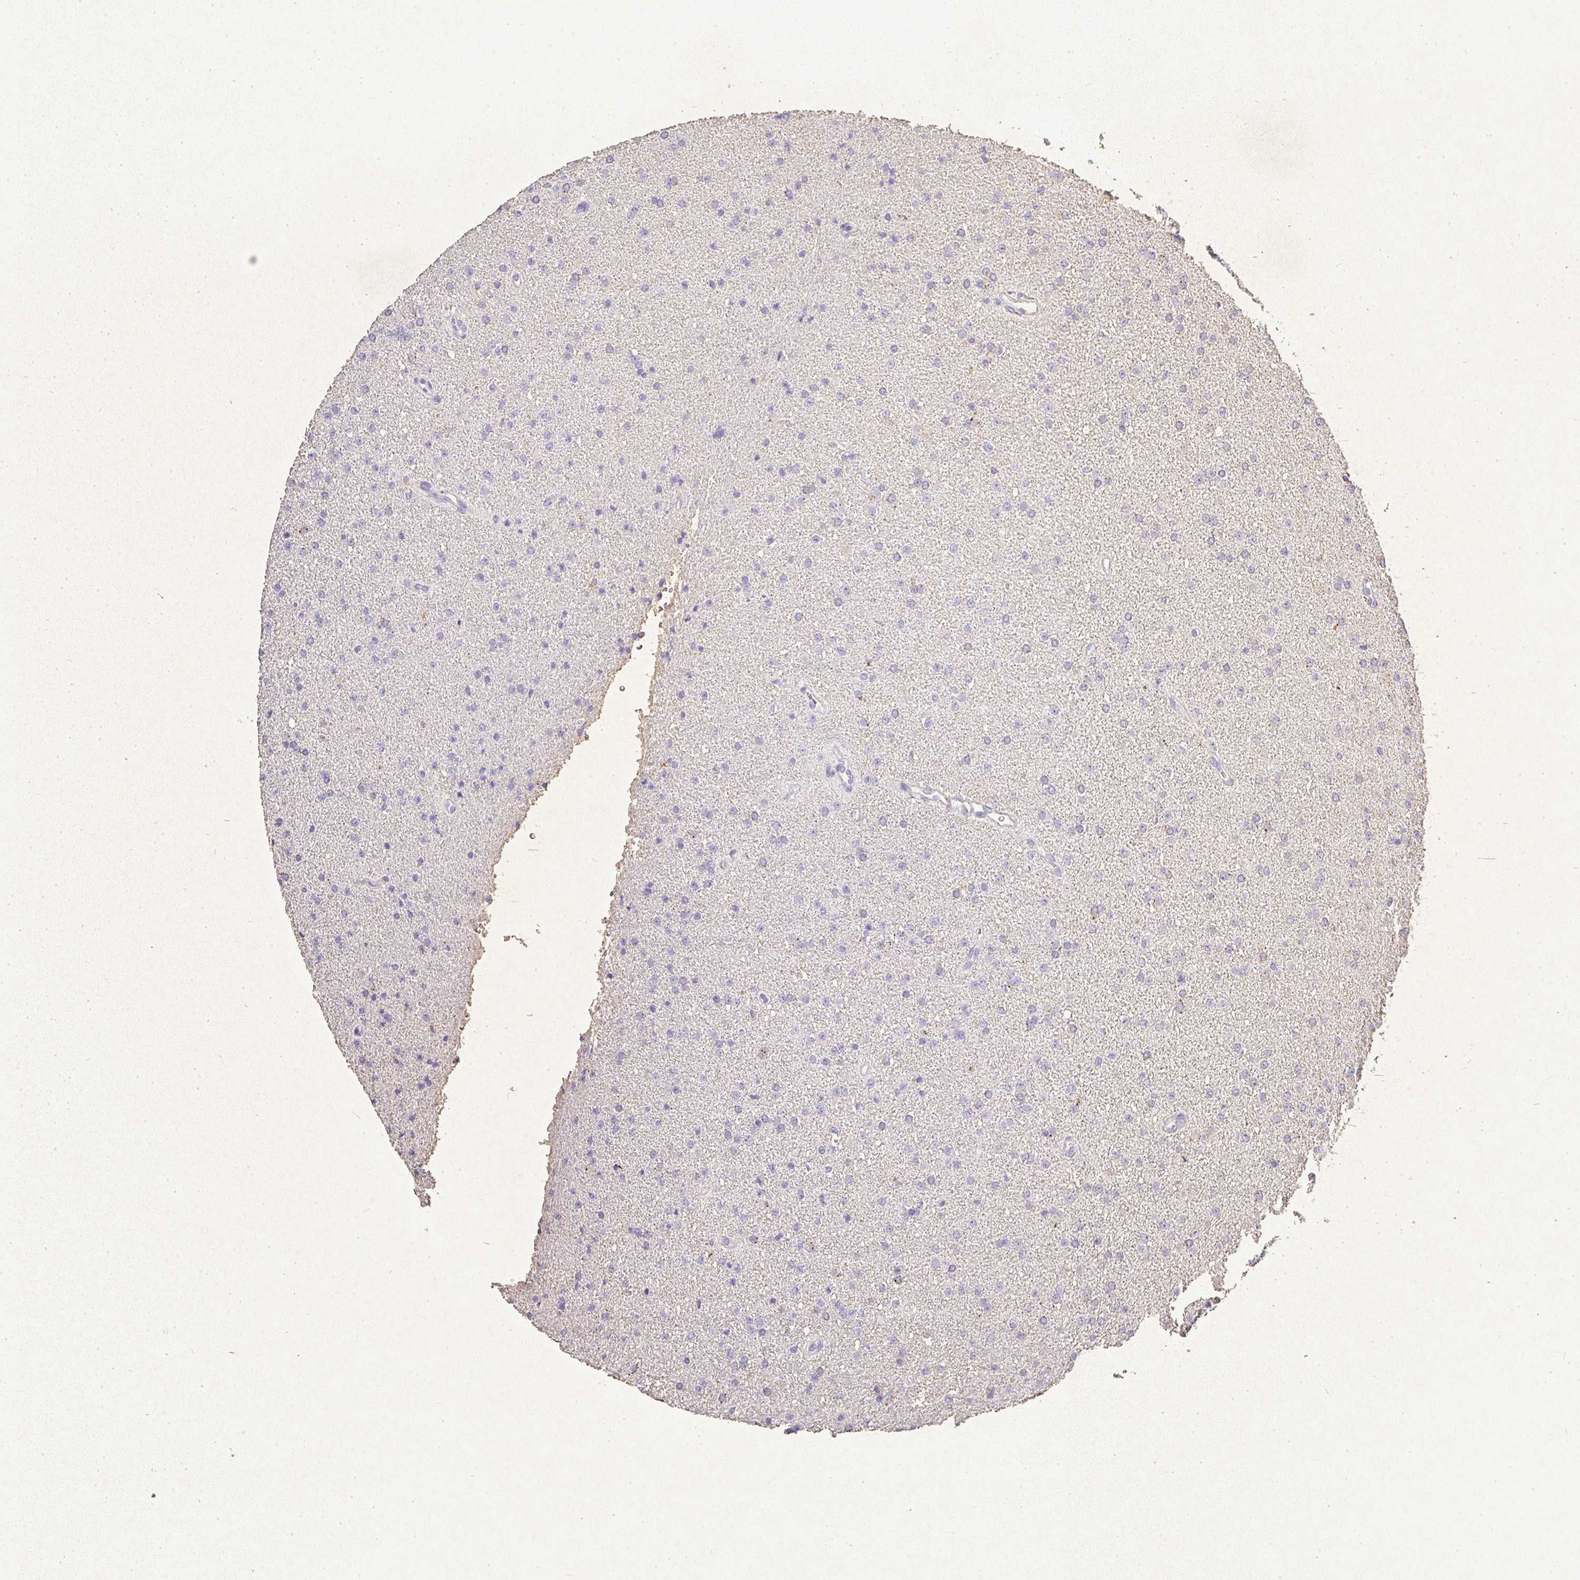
{"staining": {"intensity": "negative", "quantity": "none", "location": "none"}, "tissue": "glioma", "cell_type": "Tumor cells", "image_type": "cancer", "snomed": [{"axis": "morphology", "description": "Glioma, malignant, Low grade"}, {"axis": "topography", "description": "Brain"}], "caption": "Tumor cells show no significant staining in glioma.", "gene": "RPS2", "patient": {"sex": "female", "age": 34}}